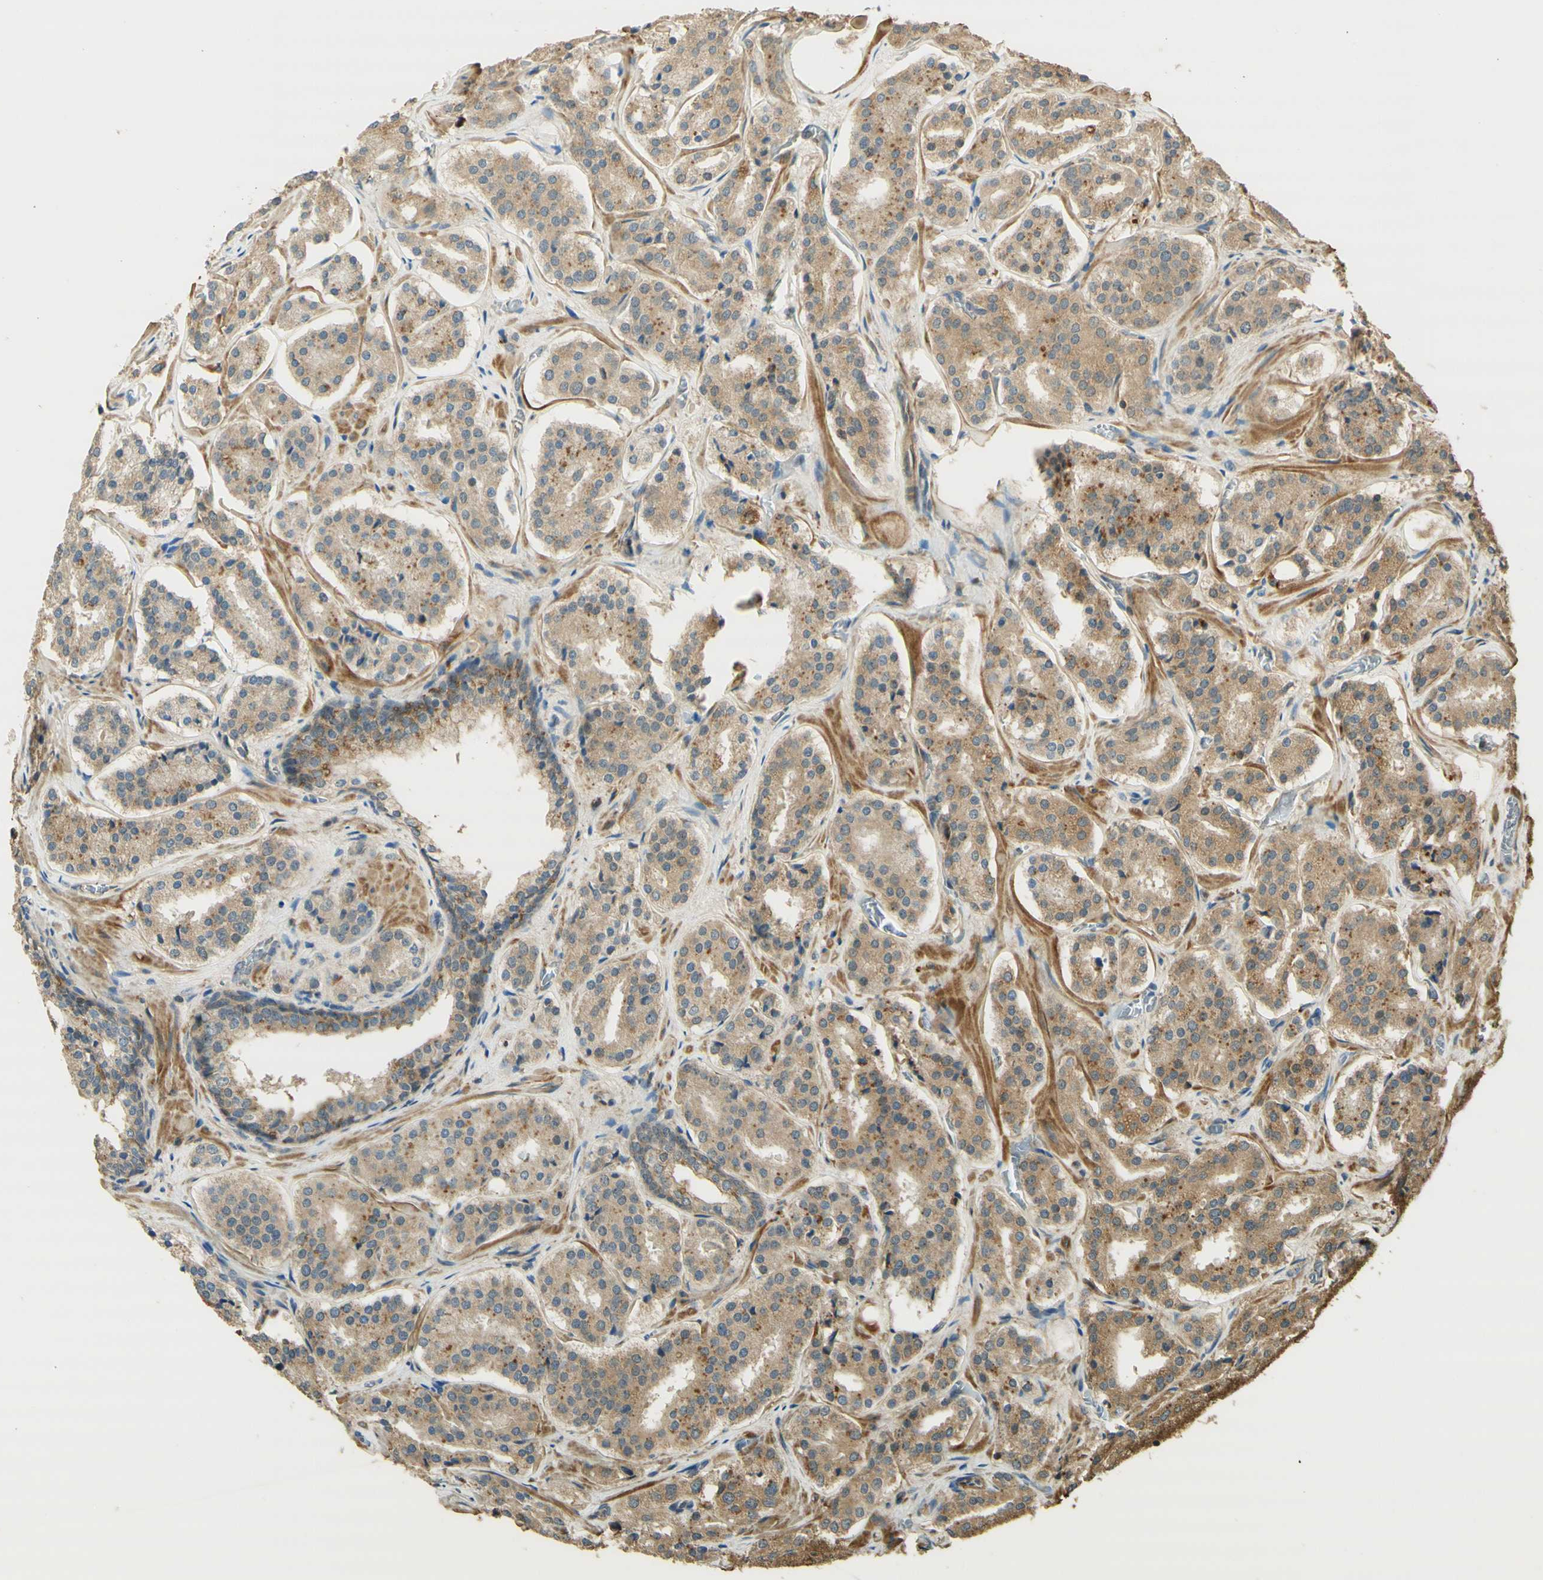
{"staining": {"intensity": "weak", "quantity": ">75%", "location": "cytoplasmic/membranous"}, "tissue": "prostate cancer", "cell_type": "Tumor cells", "image_type": "cancer", "snomed": [{"axis": "morphology", "description": "Adenocarcinoma, High grade"}, {"axis": "topography", "description": "Prostate"}], "caption": "Prostate cancer tissue displays weak cytoplasmic/membranous staining in about >75% of tumor cells (DAB IHC, brown staining for protein, blue staining for nuclei).", "gene": "AGER", "patient": {"sex": "male", "age": 60}}